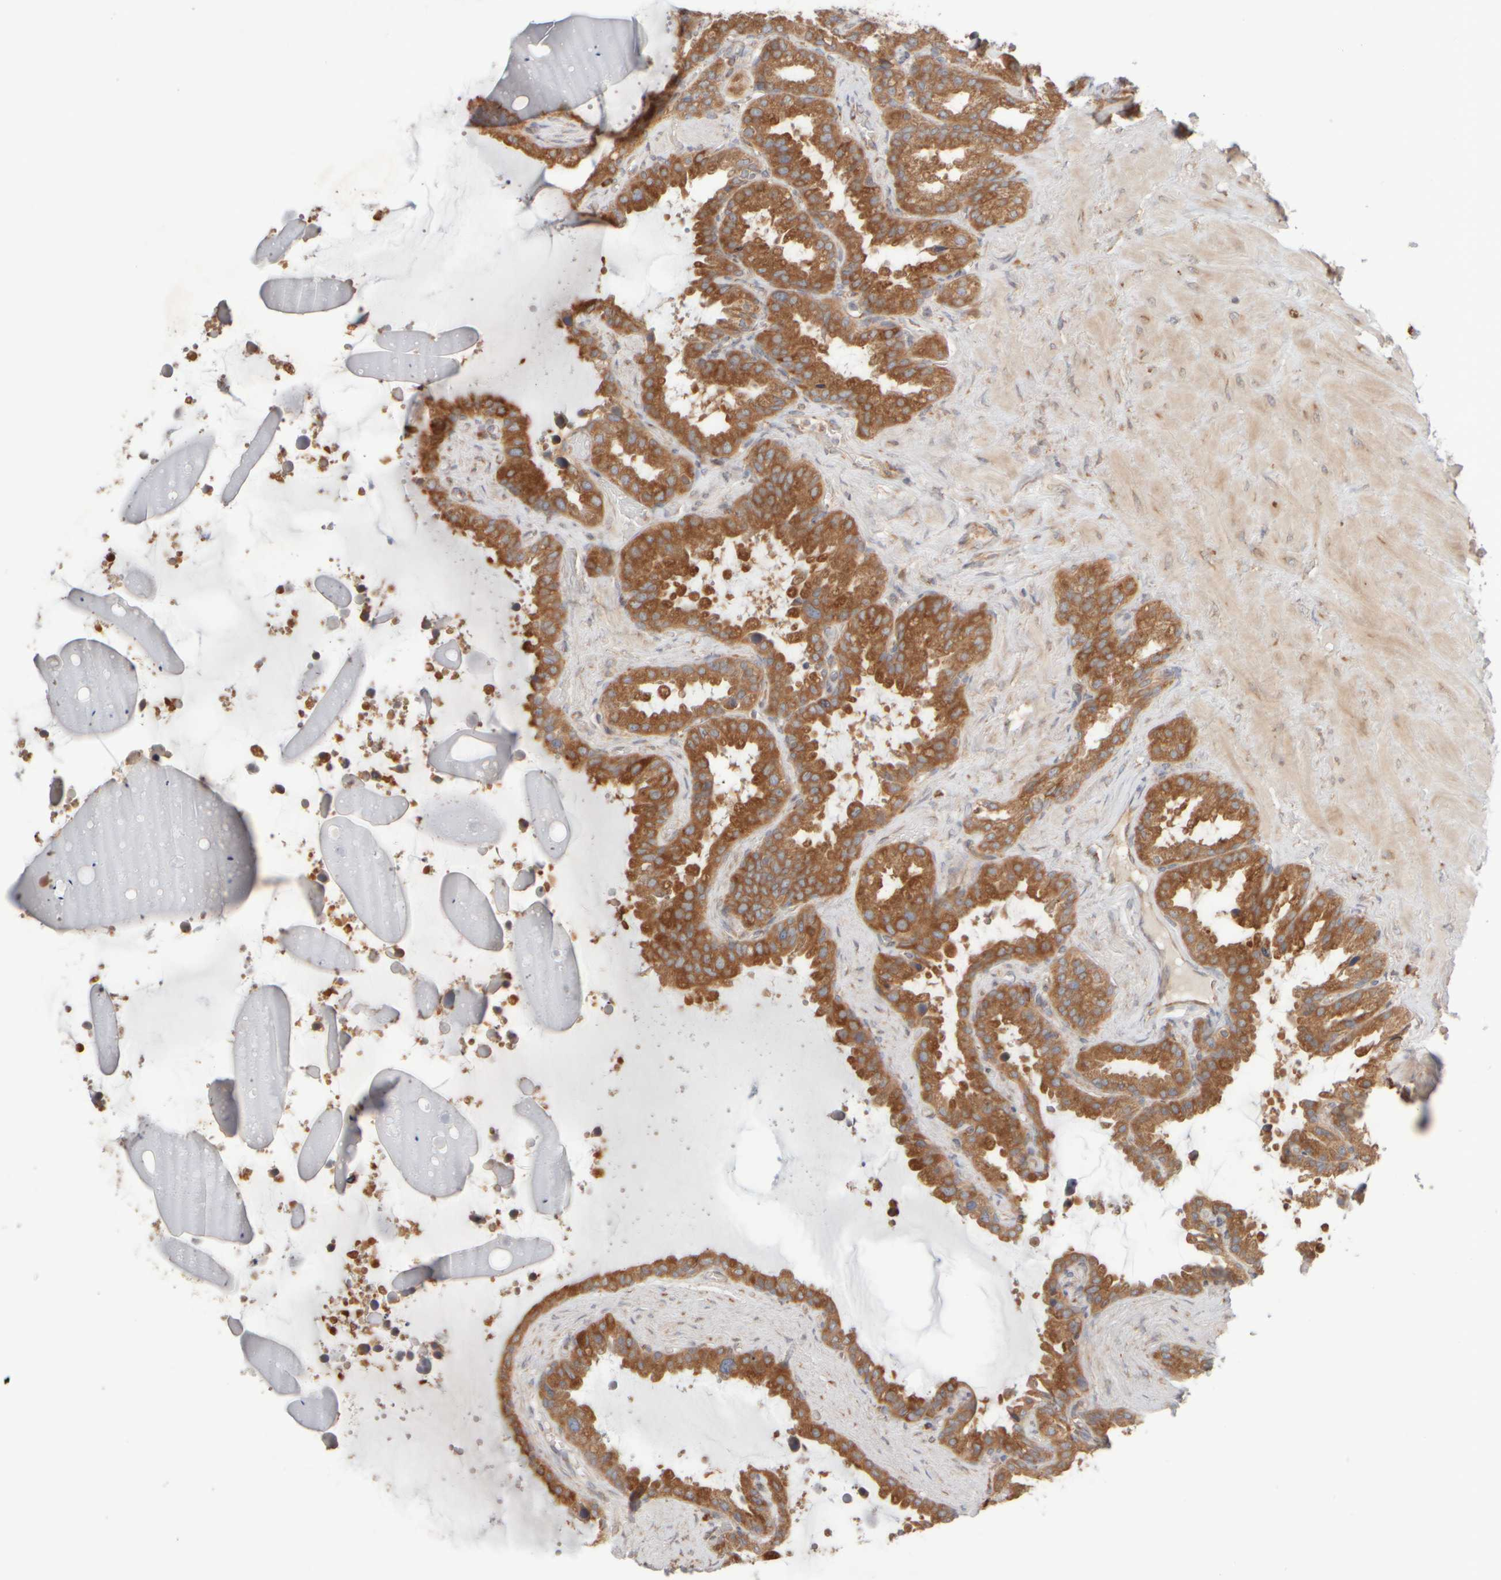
{"staining": {"intensity": "moderate", "quantity": ">75%", "location": "cytoplasmic/membranous"}, "tissue": "seminal vesicle", "cell_type": "Glandular cells", "image_type": "normal", "snomed": [{"axis": "morphology", "description": "Normal tissue, NOS"}, {"axis": "topography", "description": "Seminal veicle"}], "caption": "Protein analysis of benign seminal vesicle demonstrates moderate cytoplasmic/membranous staining in about >75% of glandular cells. The staining is performed using DAB (3,3'-diaminobenzidine) brown chromogen to label protein expression. The nuclei are counter-stained blue using hematoxylin.", "gene": "EIF2B3", "patient": {"sex": "male", "age": 46}}